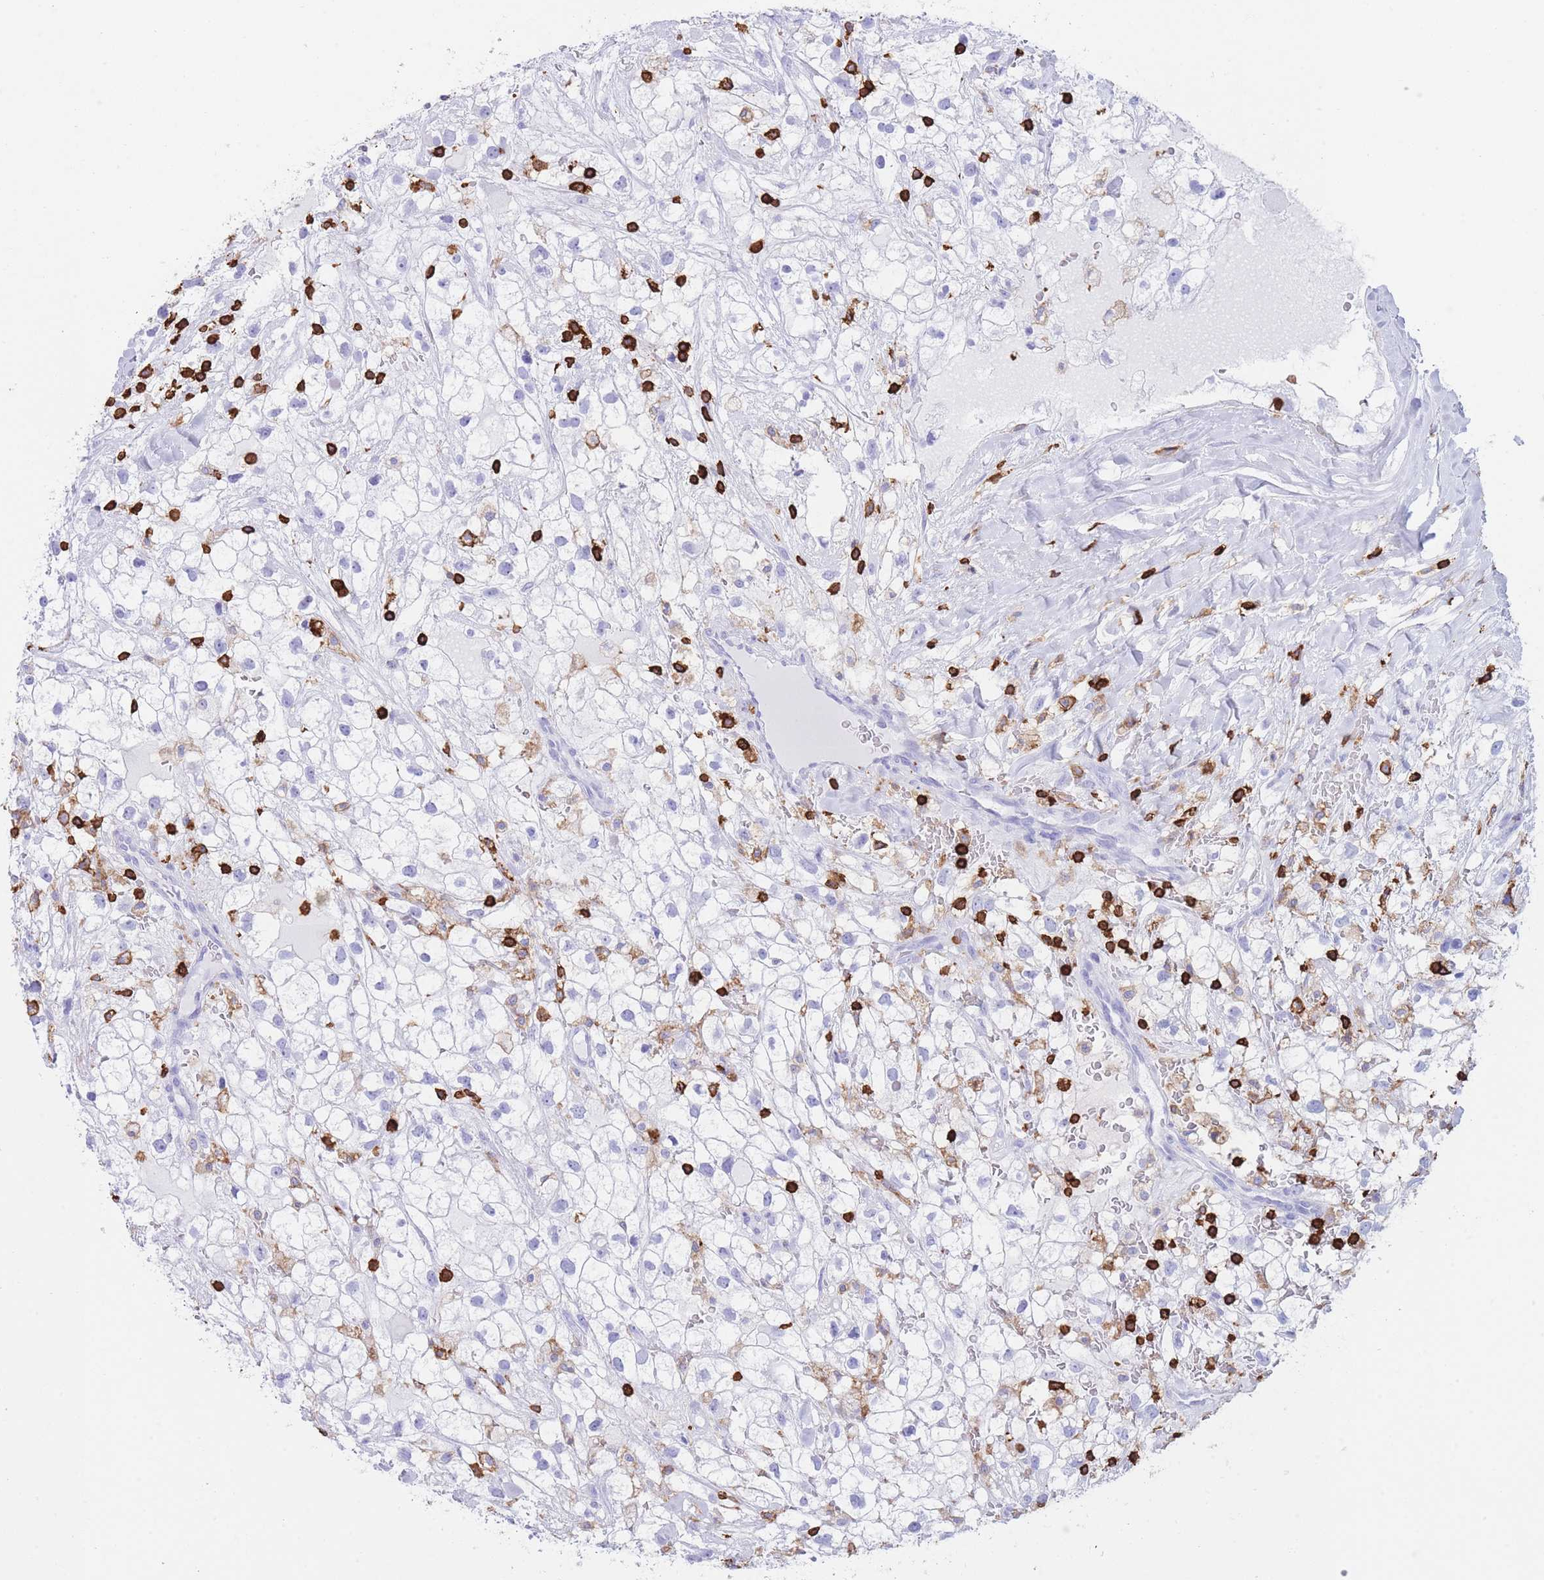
{"staining": {"intensity": "weak", "quantity": "<25%", "location": "cytoplasmic/membranous"}, "tissue": "renal cancer", "cell_type": "Tumor cells", "image_type": "cancer", "snomed": [{"axis": "morphology", "description": "Adenocarcinoma, NOS"}, {"axis": "topography", "description": "Kidney"}], "caption": "Photomicrograph shows no significant protein expression in tumor cells of adenocarcinoma (renal).", "gene": "CORO1A", "patient": {"sex": "male", "age": 59}}